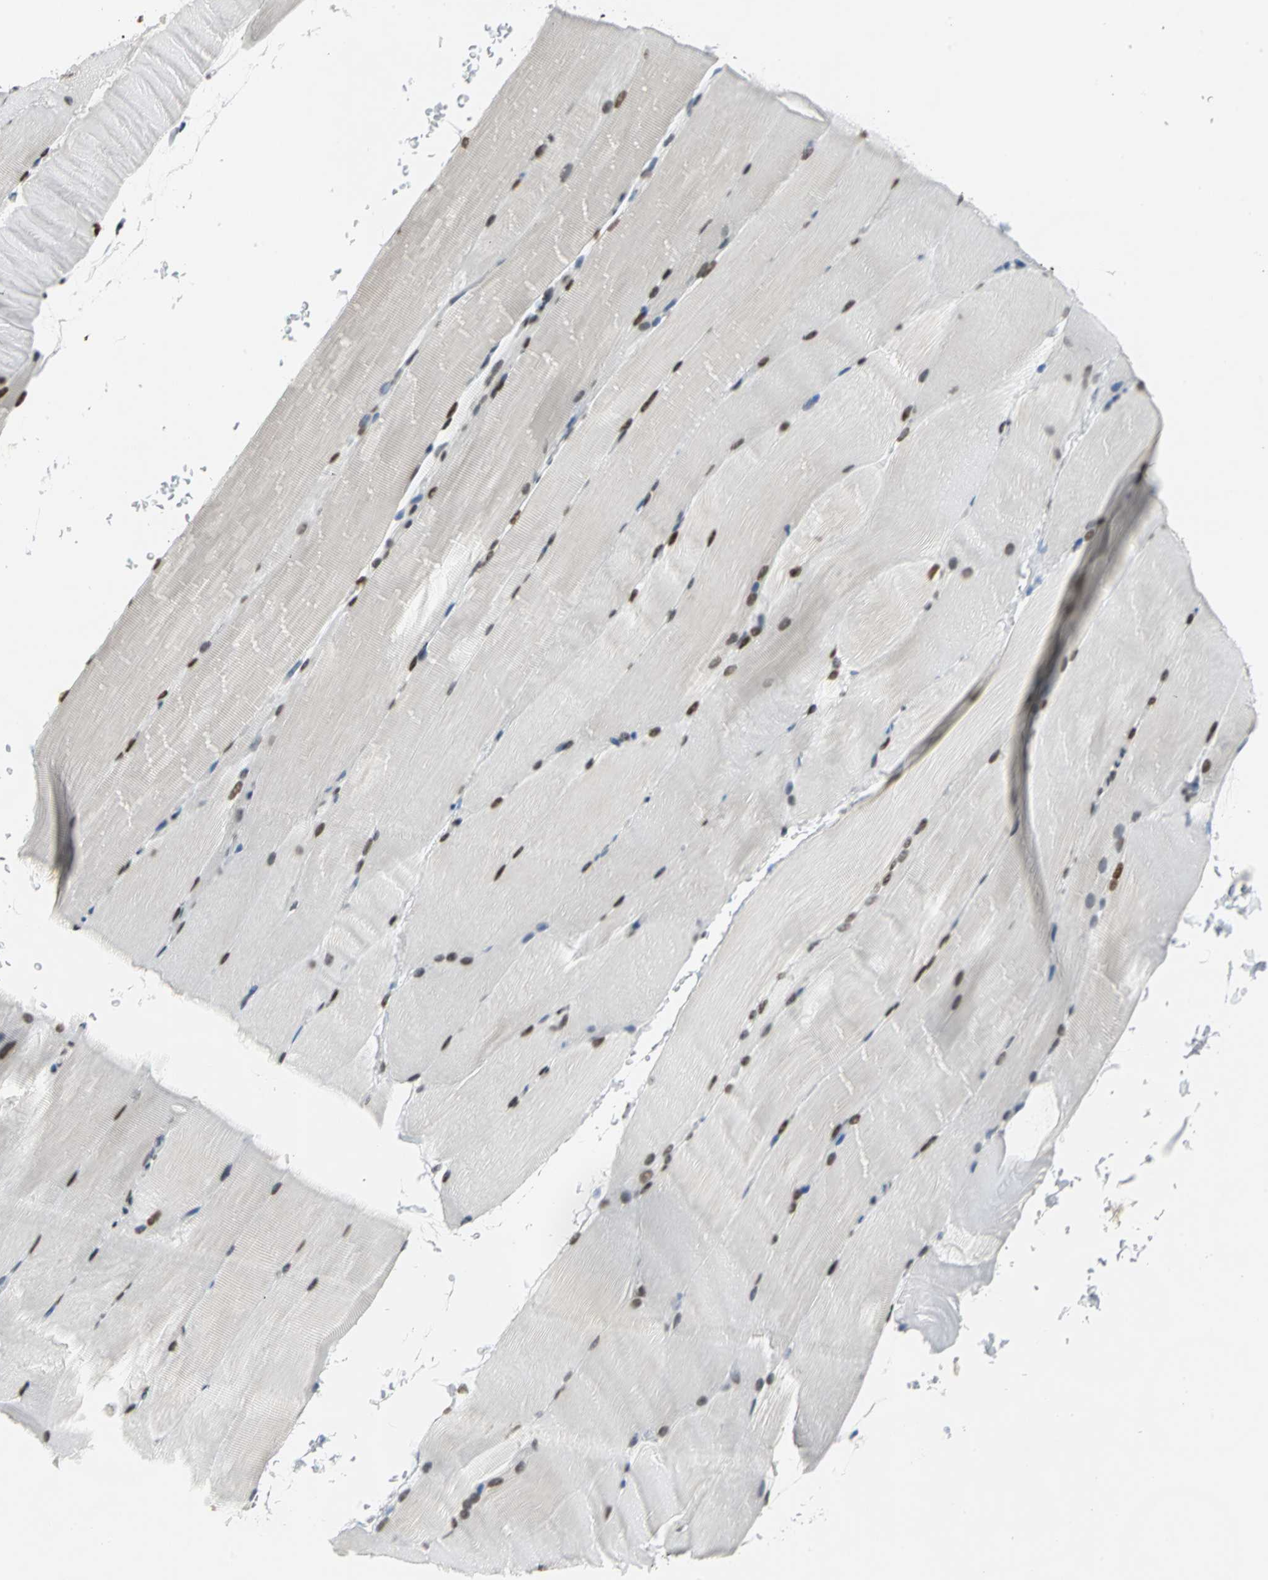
{"staining": {"intensity": "strong", "quantity": "25%-75%", "location": "nuclear"}, "tissue": "skeletal muscle", "cell_type": "Myocytes", "image_type": "normal", "snomed": [{"axis": "morphology", "description": "Normal tissue, NOS"}, {"axis": "topography", "description": "Skeletal muscle"}, {"axis": "topography", "description": "Parathyroid gland"}], "caption": "A brown stain labels strong nuclear staining of a protein in myocytes of benign human skeletal muscle. (DAB (3,3'-diaminobenzidine) IHC, brown staining for protein, blue staining for nuclei).", "gene": "HNRNPD", "patient": {"sex": "female", "age": 37}}